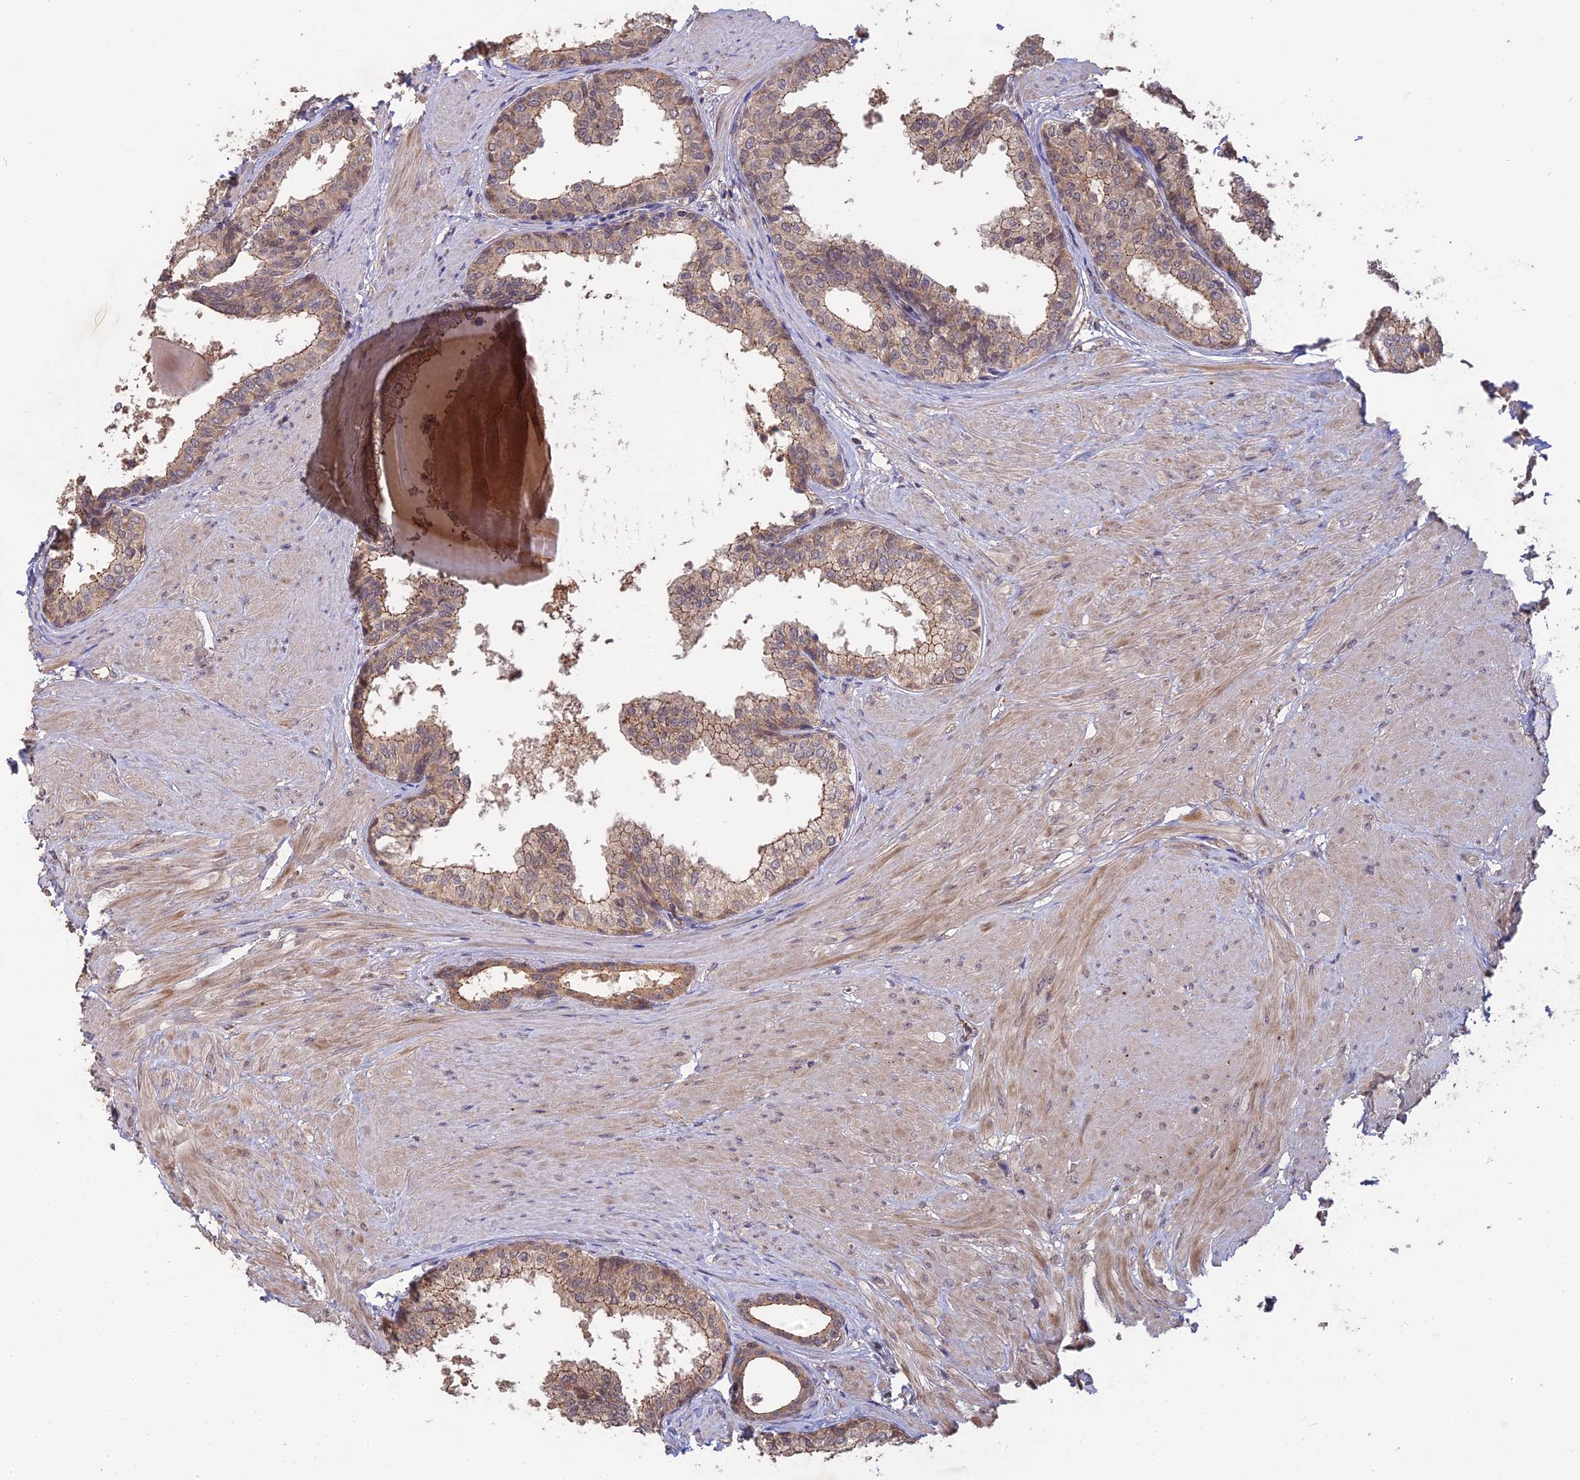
{"staining": {"intensity": "moderate", "quantity": "25%-75%", "location": "cytoplasmic/membranous"}, "tissue": "prostate", "cell_type": "Glandular cells", "image_type": "normal", "snomed": [{"axis": "morphology", "description": "Normal tissue, NOS"}, {"axis": "topography", "description": "Prostate"}], "caption": "Normal prostate was stained to show a protein in brown. There is medium levels of moderate cytoplasmic/membranous positivity in about 25%-75% of glandular cells.", "gene": "ARHGAP40", "patient": {"sex": "male", "age": 48}}